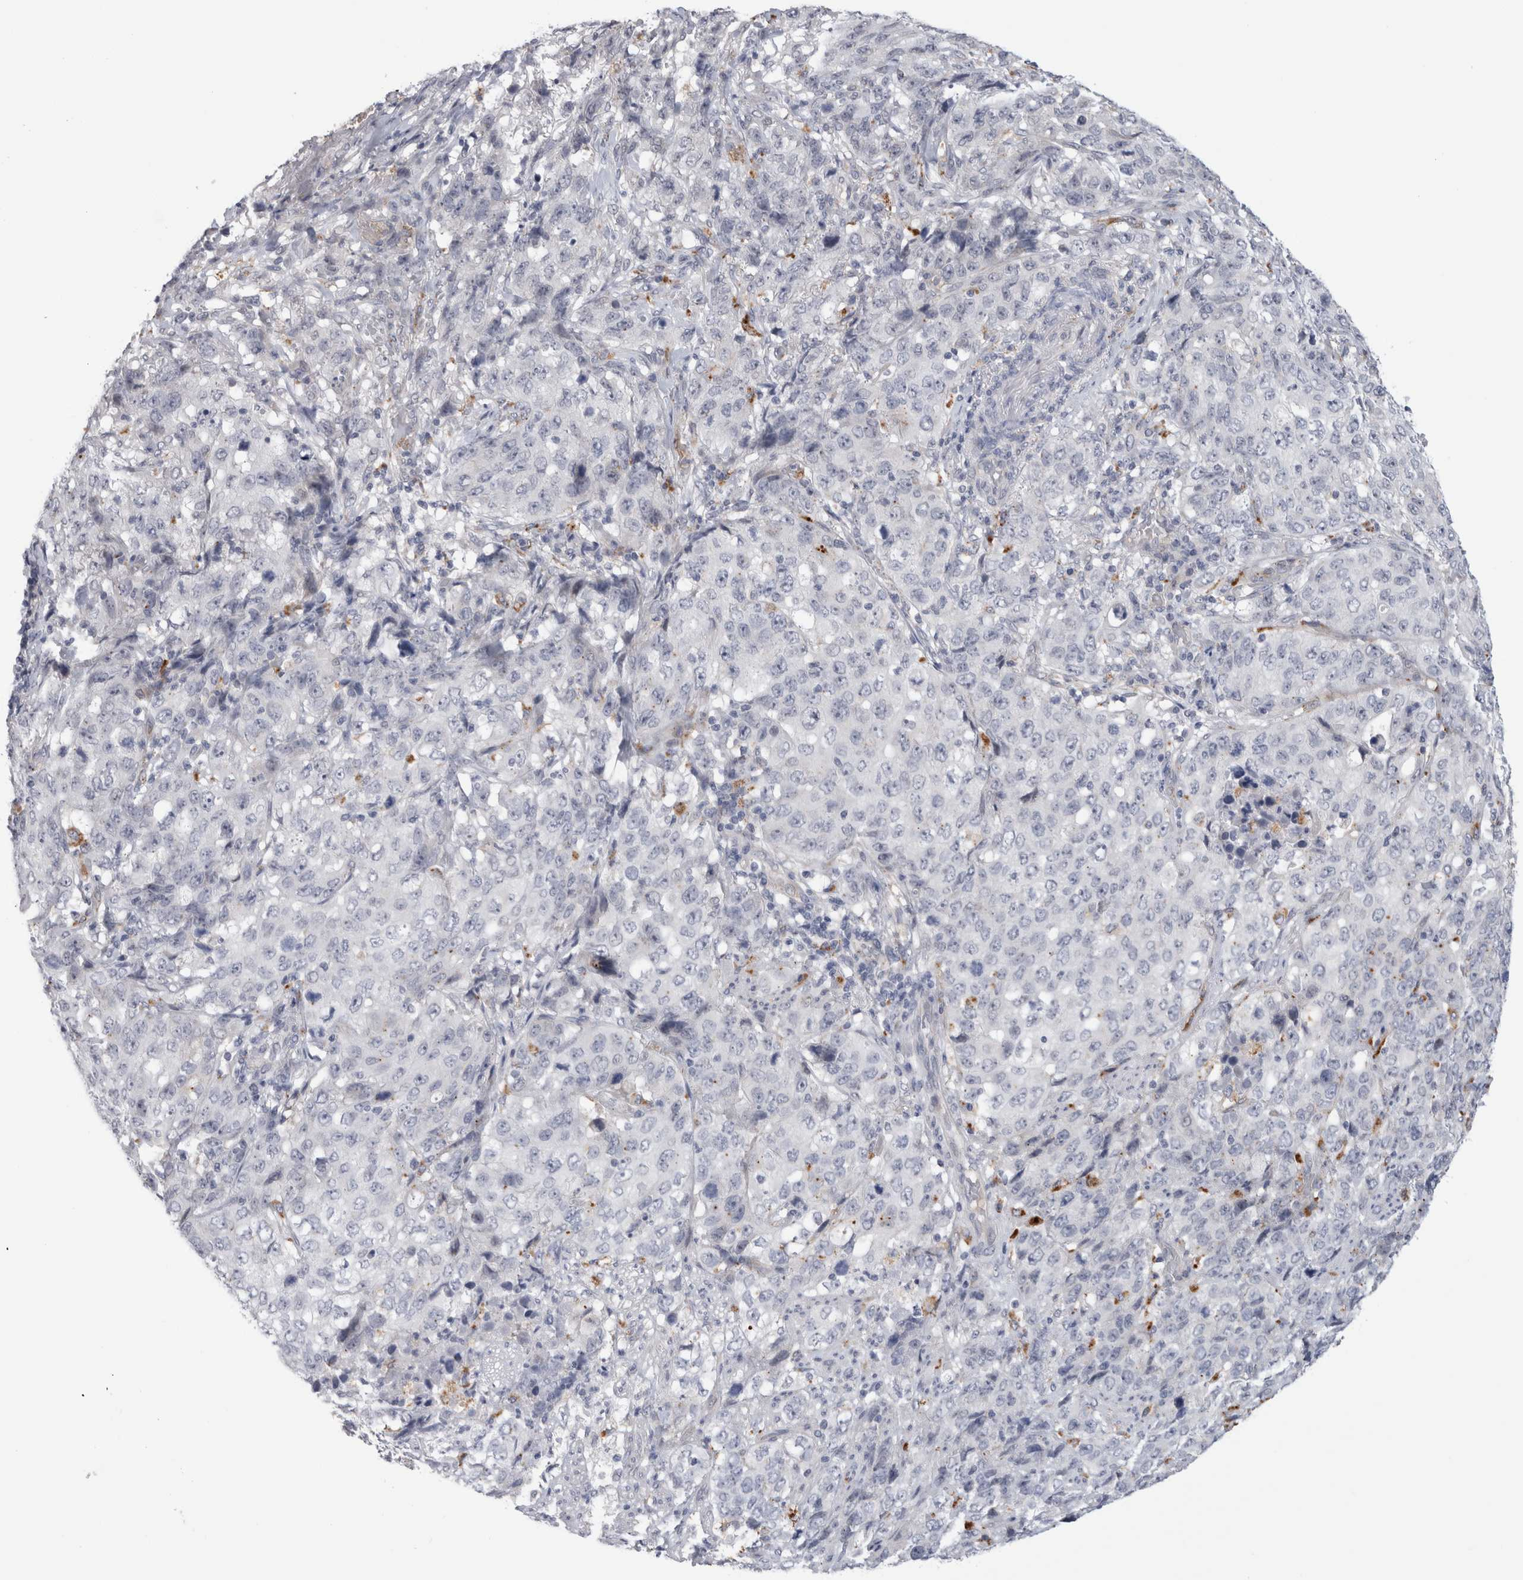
{"staining": {"intensity": "negative", "quantity": "none", "location": "none"}, "tissue": "stomach cancer", "cell_type": "Tumor cells", "image_type": "cancer", "snomed": [{"axis": "morphology", "description": "Adenocarcinoma, NOS"}, {"axis": "topography", "description": "Stomach"}], "caption": "Immunohistochemical staining of human adenocarcinoma (stomach) demonstrates no significant positivity in tumor cells. Nuclei are stained in blue.", "gene": "ANKMY1", "patient": {"sex": "male", "age": 48}}